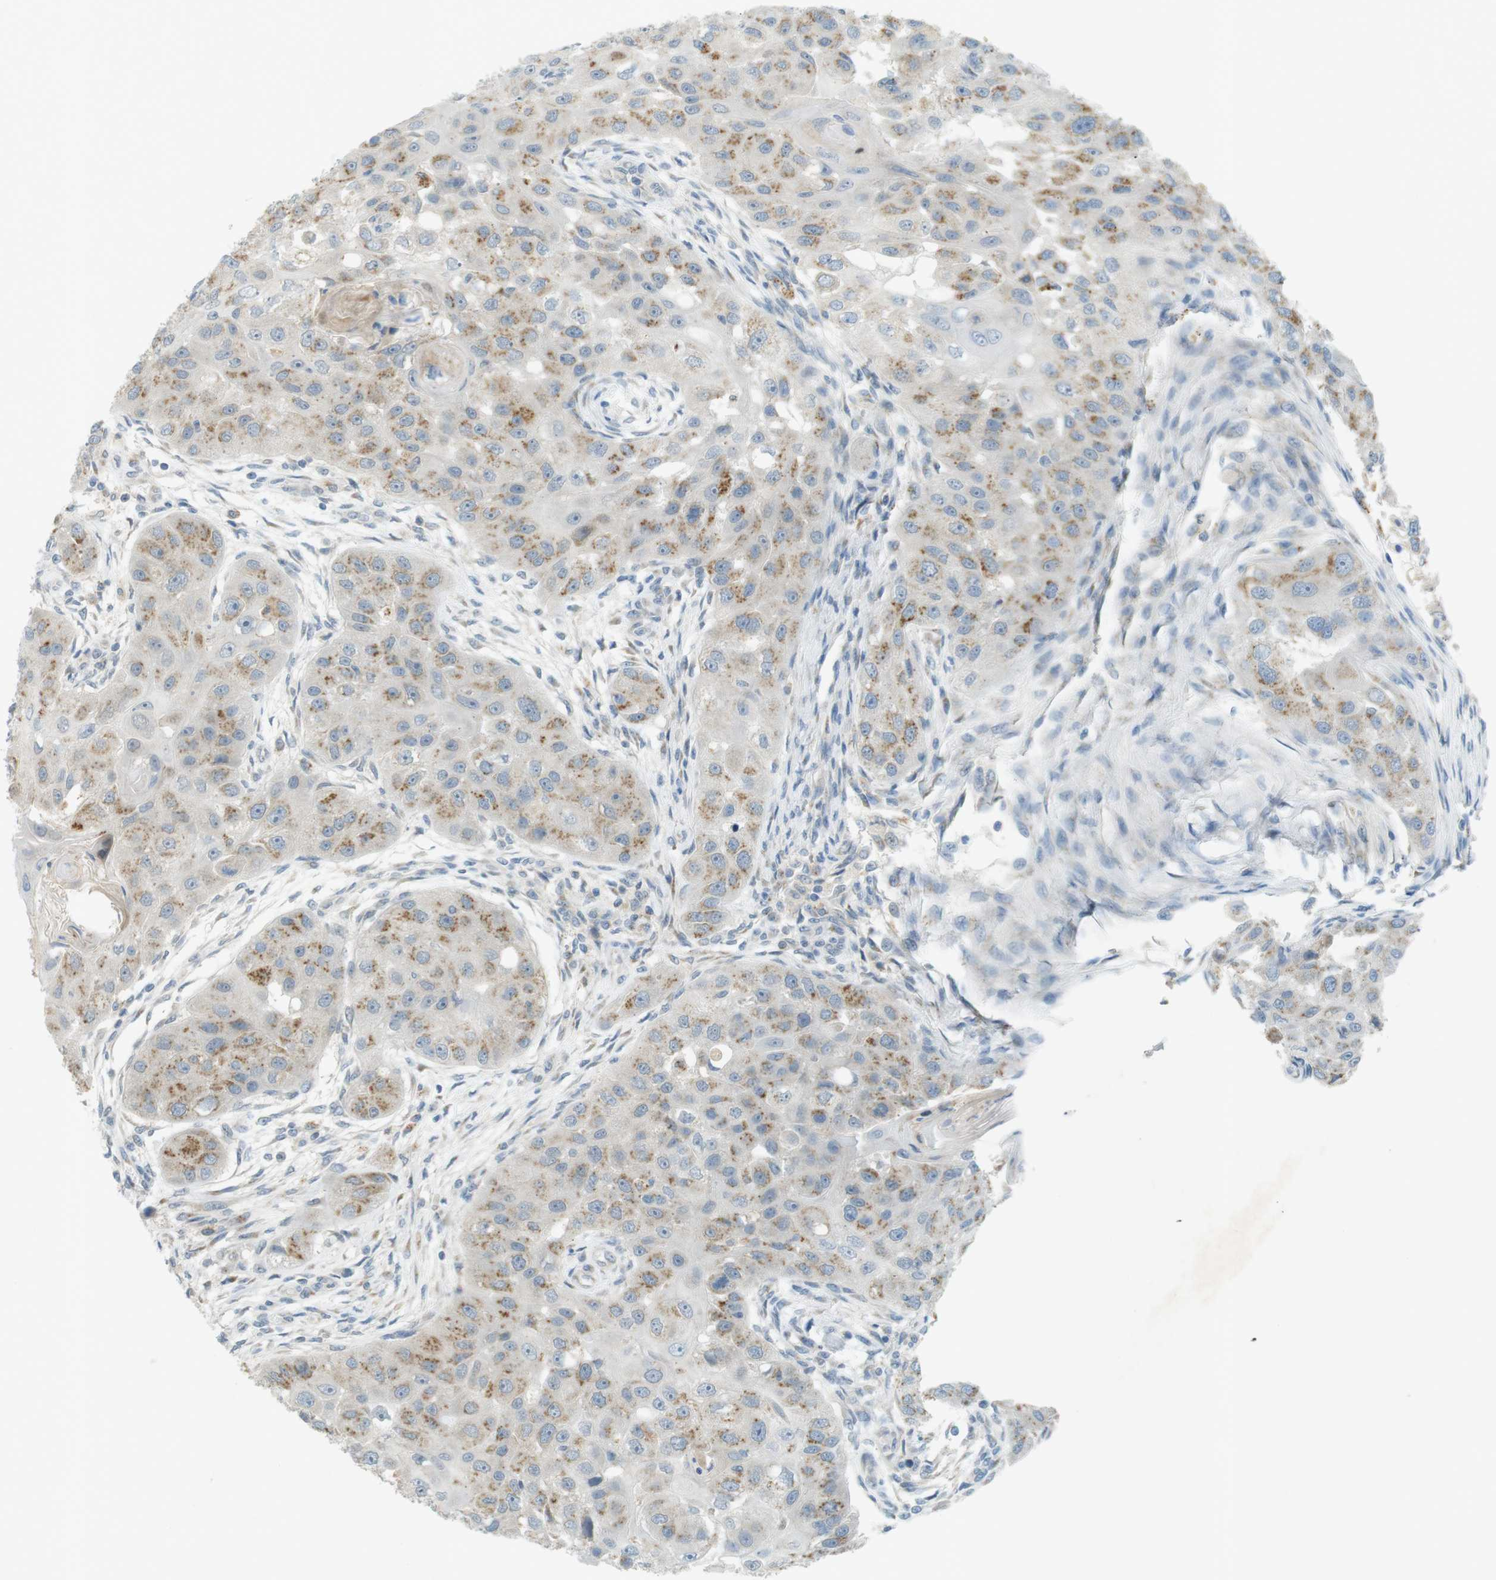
{"staining": {"intensity": "moderate", "quantity": ">75%", "location": "cytoplasmic/membranous"}, "tissue": "head and neck cancer", "cell_type": "Tumor cells", "image_type": "cancer", "snomed": [{"axis": "morphology", "description": "Normal tissue, NOS"}, {"axis": "morphology", "description": "Squamous cell carcinoma, NOS"}, {"axis": "topography", "description": "Skeletal muscle"}, {"axis": "topography", "description": "Head-Neck"}], "caption": "Squamous cell carcinoma (head and neck) stained for a protein displays moderate cytoplasmic/membranous positivity in tumor cells. (brown staining indicates protein expression, while blue staining denotes nuclei).", "gene": "UGT8", "patient": {"sex": "male", "age": 51}}